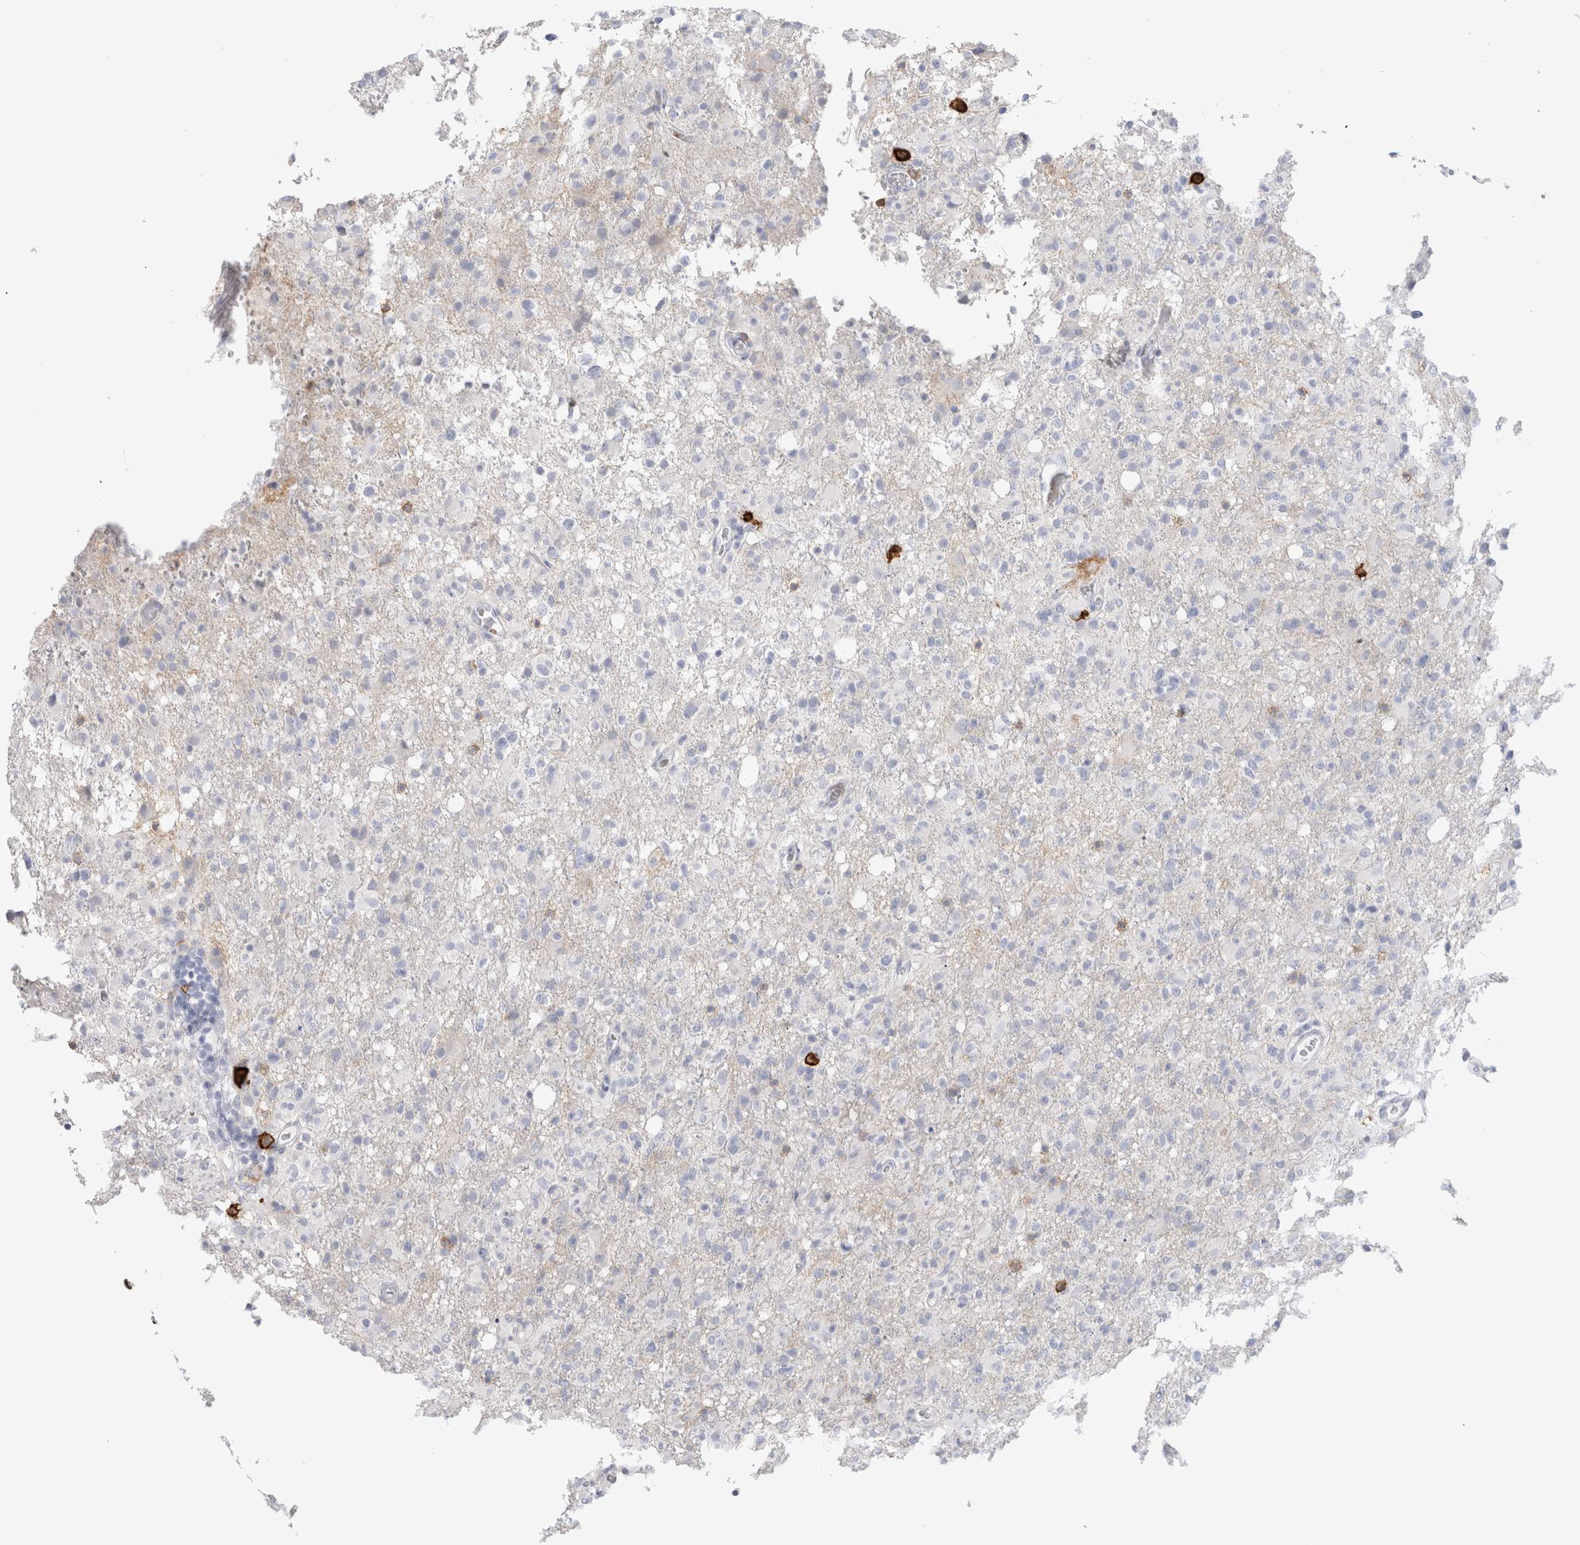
{"staining": {"intensity": "negative", "quantity": "none", "location": "none"}, "tissue": "glioma", "cell_type": "Tumor cells", "image_type": "cancer", "snomed": [{"axis": "morphology", "description": "Glioma, malignant, High grade"}, {"axis": "topography", "description": "Brain"}], "caption": "There is no significant positivity in tumor cells of glioma.", "gene": "CD38", "patient": {"sex": "female", "age": 57}}